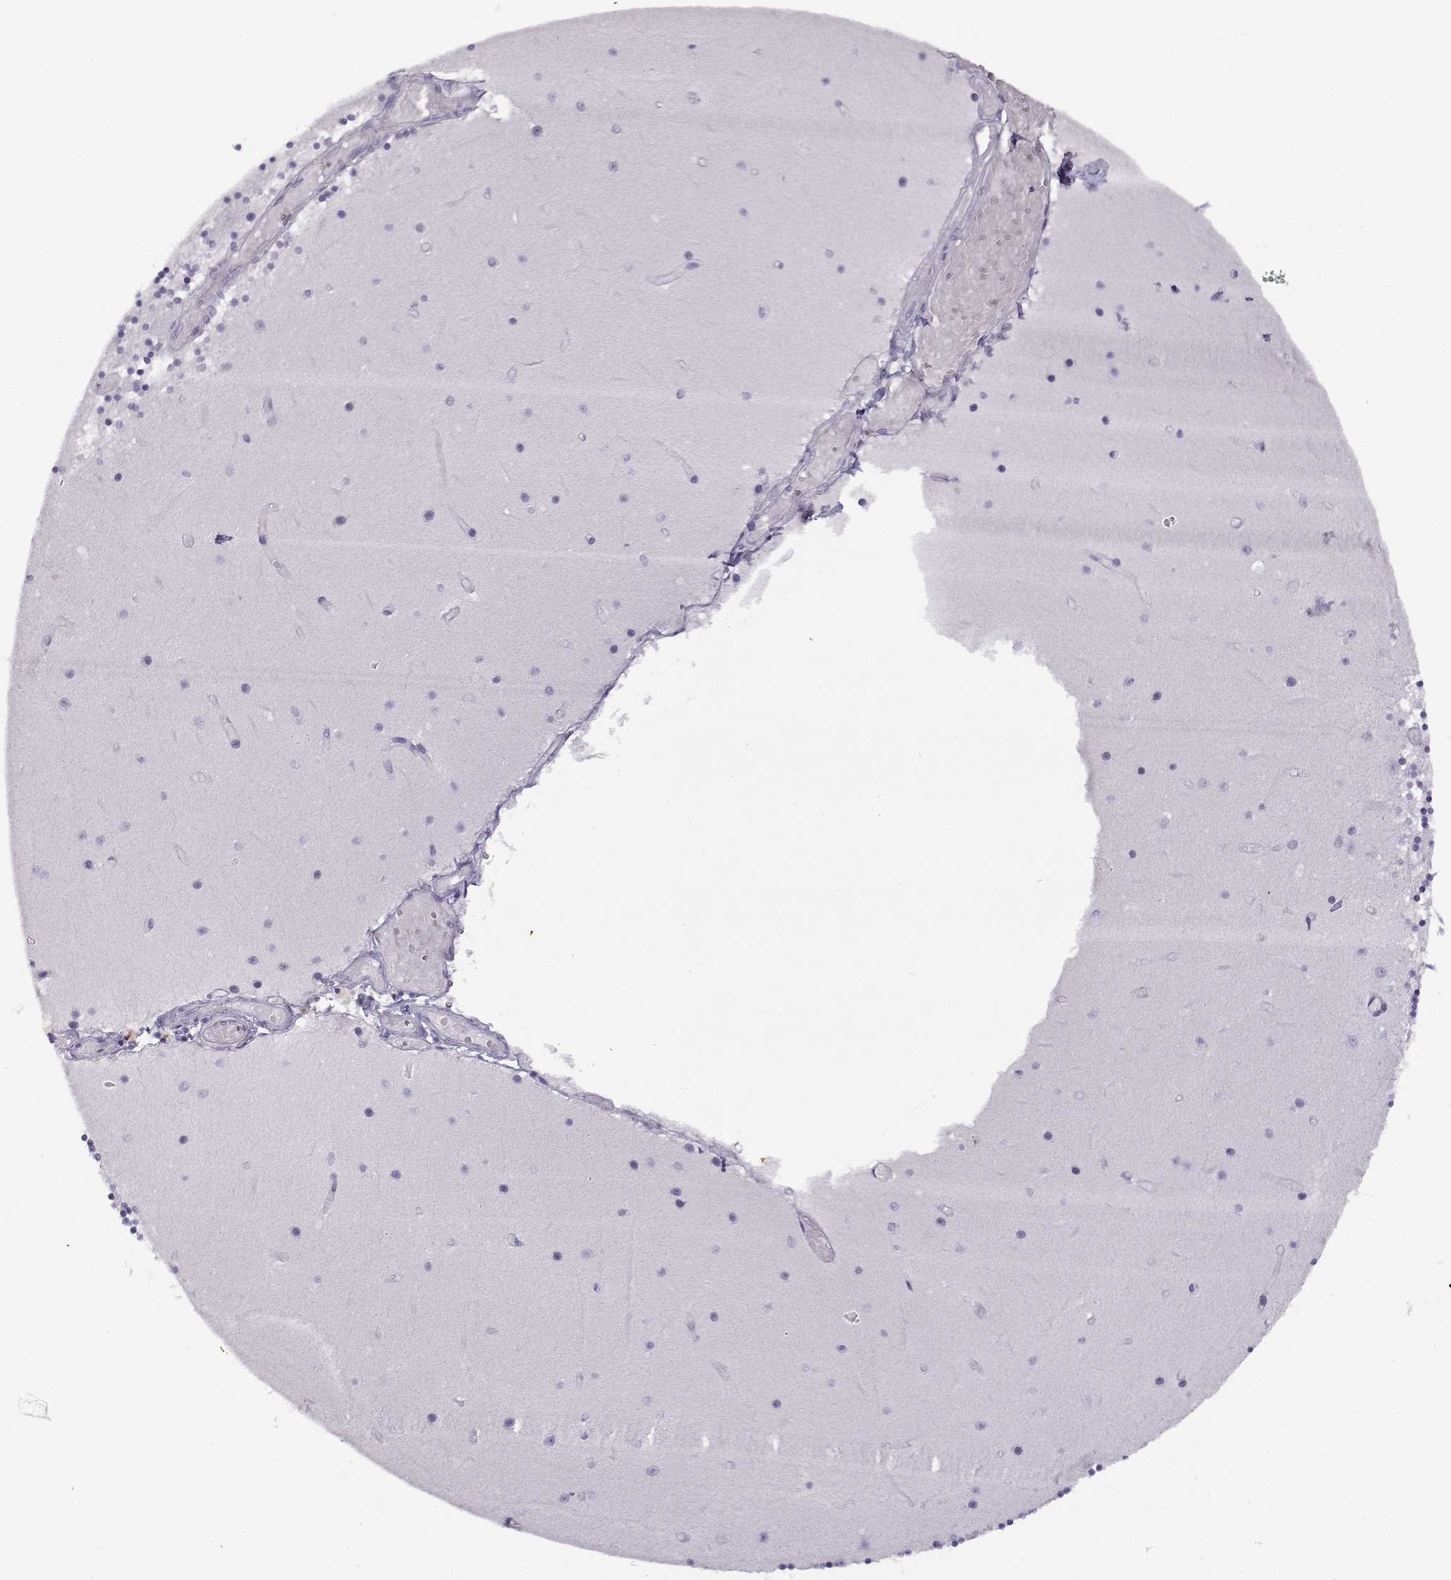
{"staining": {"intensity": "negative", "quantity": "none", "location": "none"}, "tissue": "cerebellum", "cell_type": "Cells in granular layer", "image_type": "normal", "snomed": [{"axis": "morphology", "description": "Normal tissue, NOS"}, {"axis": "topography", "description": "Cerebellum"}], "caption": "DAB immunohistochemical staining of normal human cerebellum reveals no significant positivity in cells in granular layer. Nuclei are stained in blue.", "gene": "TEX55", "patient": {"sex": "female", "age": 28}}